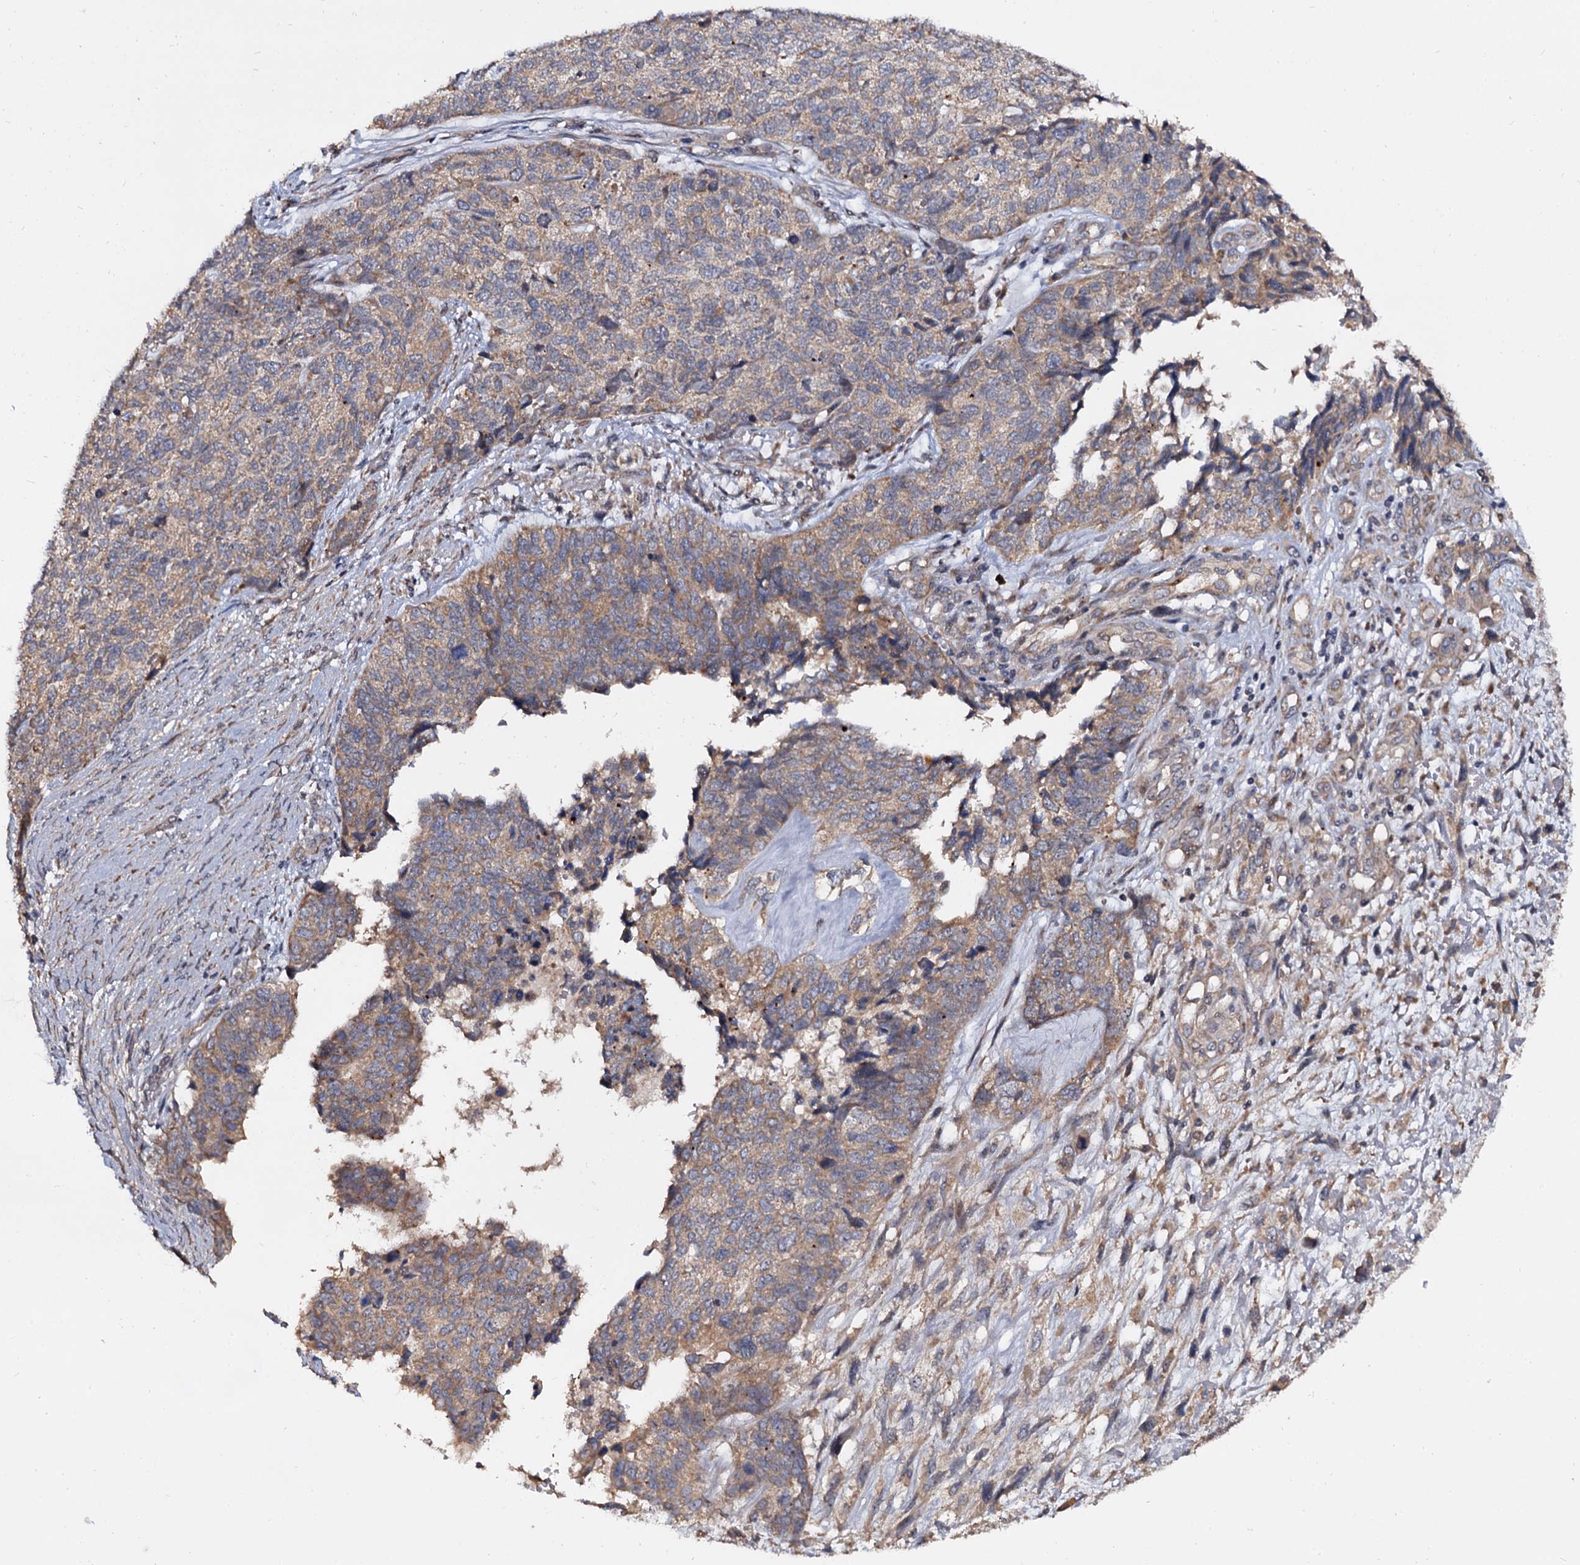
{"staining": {"intensity": "moderate", "quantity": ">75%", "location": "cytoplasmic/membranous"}, "tissue": "cervical cancer", "cell_type": "Tumor cells", "image_type": "cancer", "snomed": [{"axis": "morphology", "description": "Squamous cell carcinoma, NOS"}, {"axis": "topography", "description": "Cervix"}], "caption": "Moderate cytoplasmic/membranous positivity for a protein is seen in about >75% of tumor cells of cervical cancer using IHC.", "gene": "WWC3", "patient": {"sex": "female", "age": 63}}